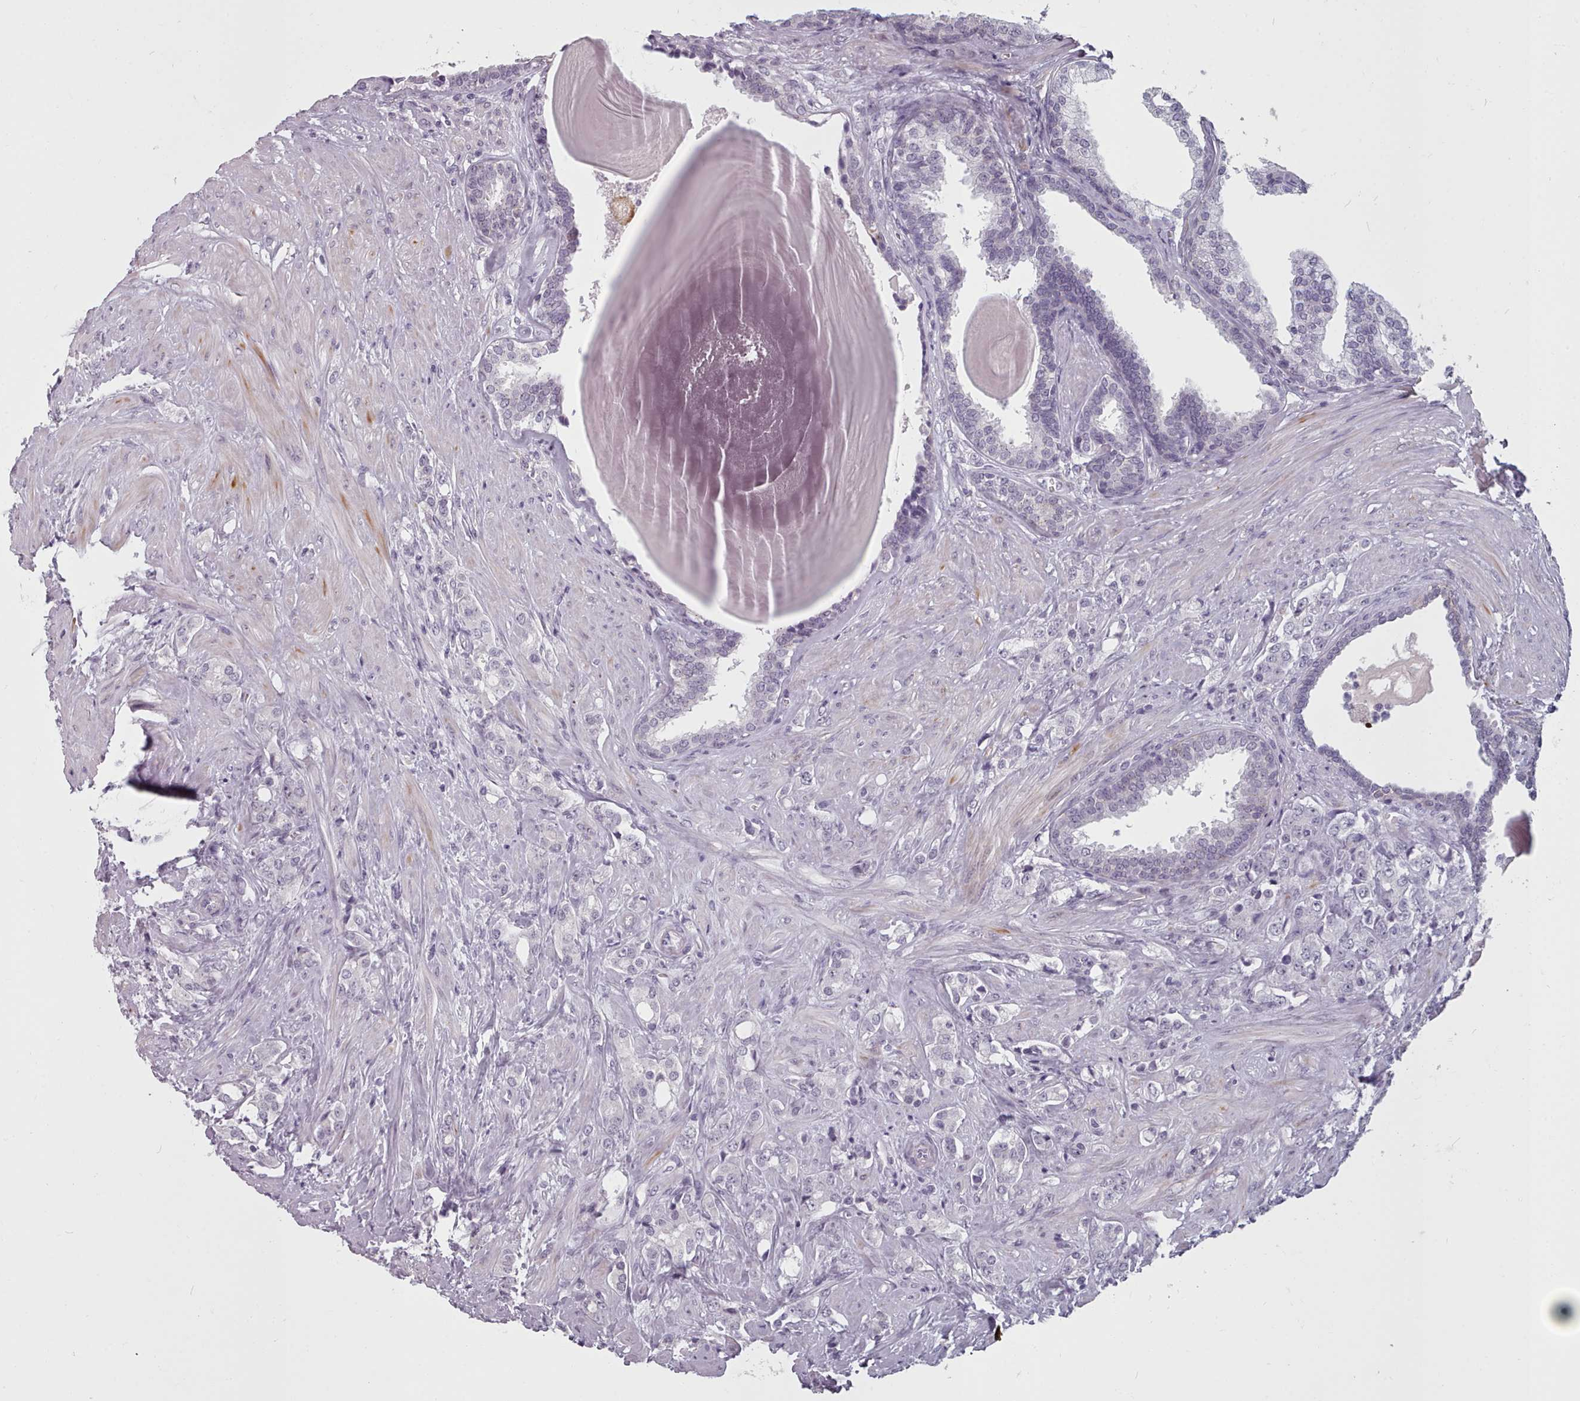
{"staining": {"intensity": "negative", "quantity": "none", "location": "none"}, "tissue": "prostate cancer", "cell_type": "Tumor cells", "image_type": "cancer", "snomed": [{"axis": "morphology", "description": "Adenocarcinoma, High grade"}, {"axis": "topography", "description": "Prostate"}], "caption": "DAB (3,3'-diaminobenzidine) immunohistochemical staining of human prostate cancer (high-grade adenocarcinoma) demonstrates no significant expression in tumor cells.", "gene": "PBX4", "patient": {"sex": "male", "age": 62}}